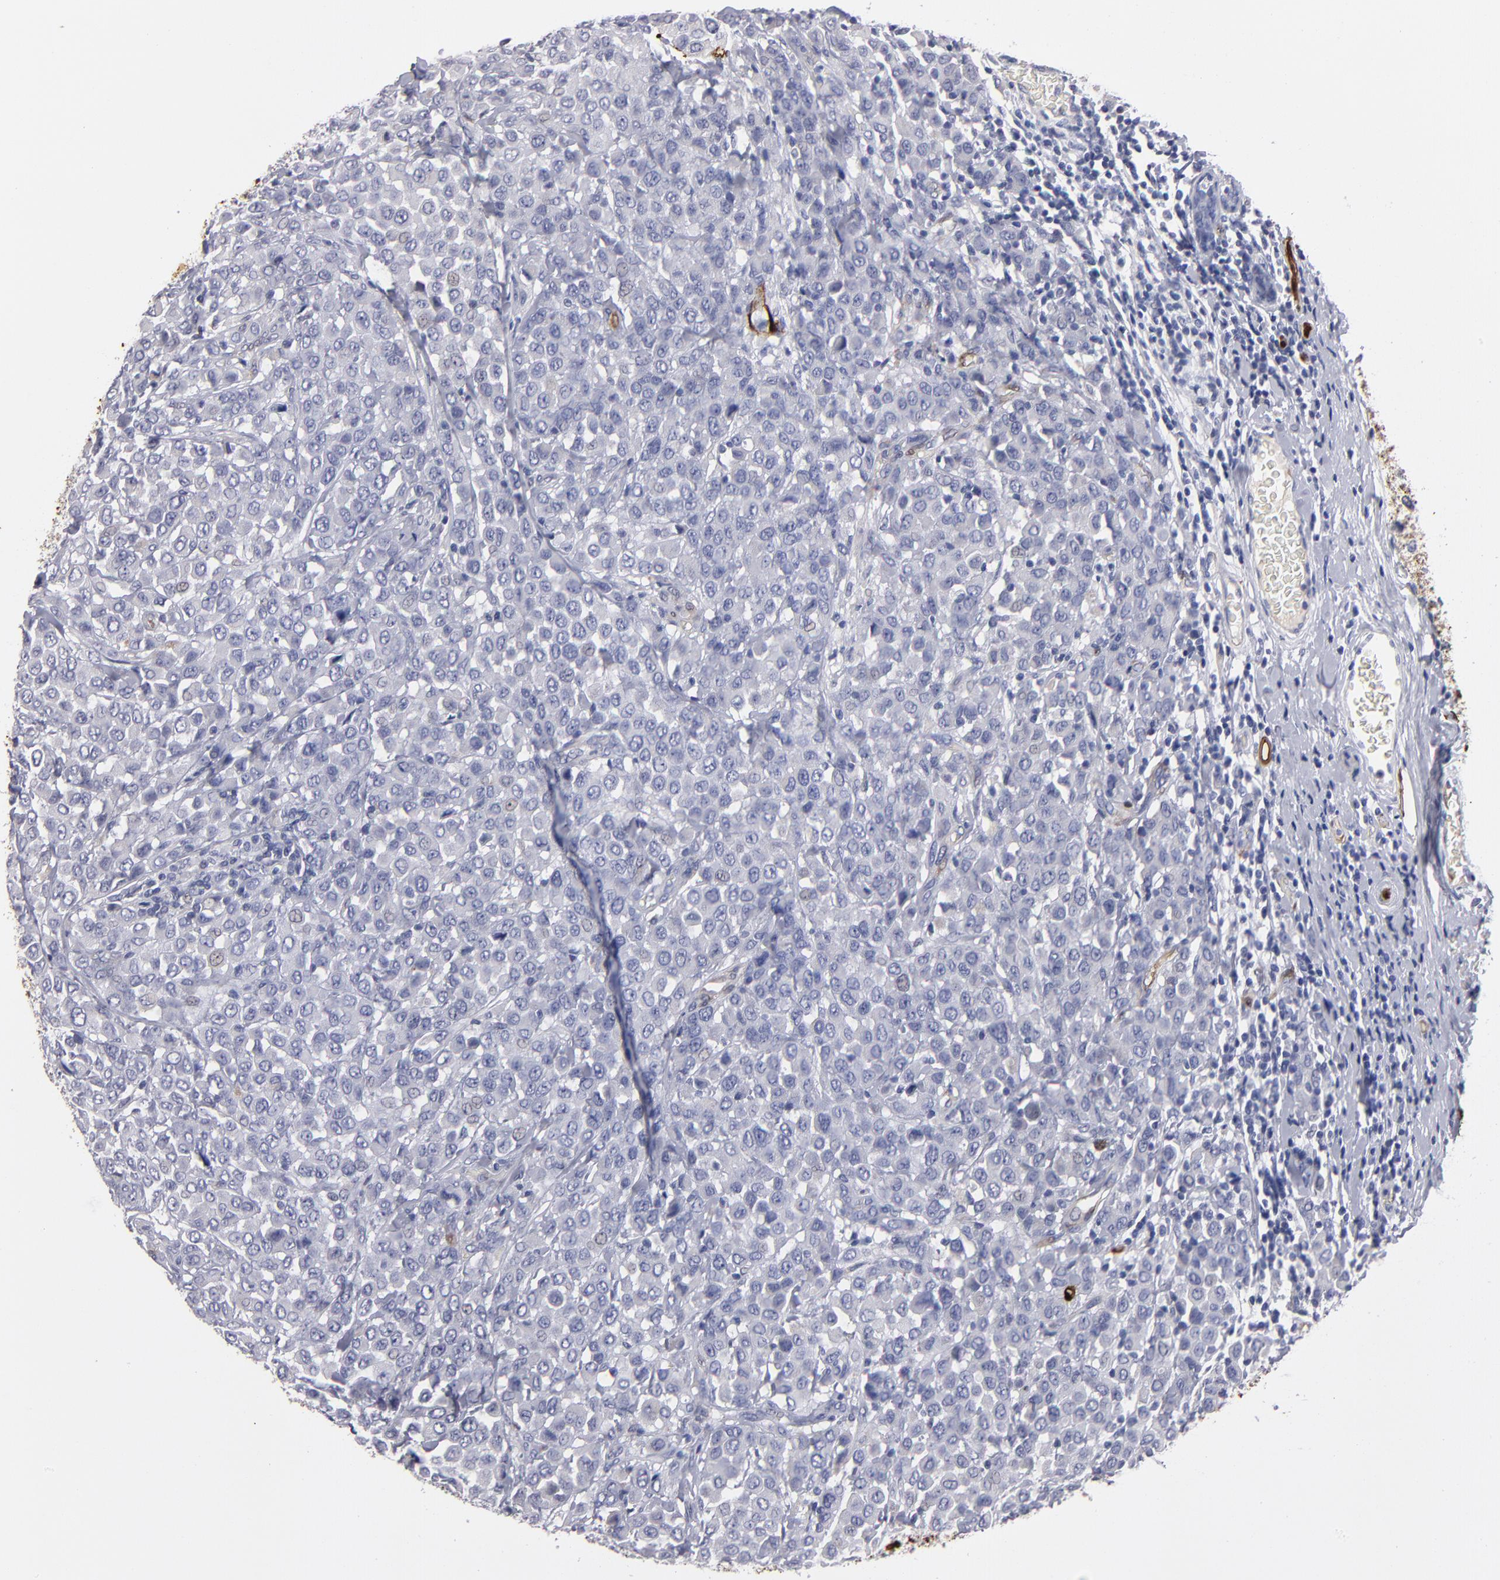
{"staining": {"intensity": "negative", "quantity": "none", "location": "none"}, "tissue": "breast cancer", "cell_type": "Tumor cells", "image_type": "cancer", "snomed": [{"axis": "morphology", "description": "Duct carcinoma"}, {"axis": "topography", "description": "Breast"}], "caption": "This is a micrograph of immunohistochemistry staining of breast cancer, which shows no positivity in tumor cells.", "gene": "FABP4", "patient": {"sex": "female", "age": 61}}